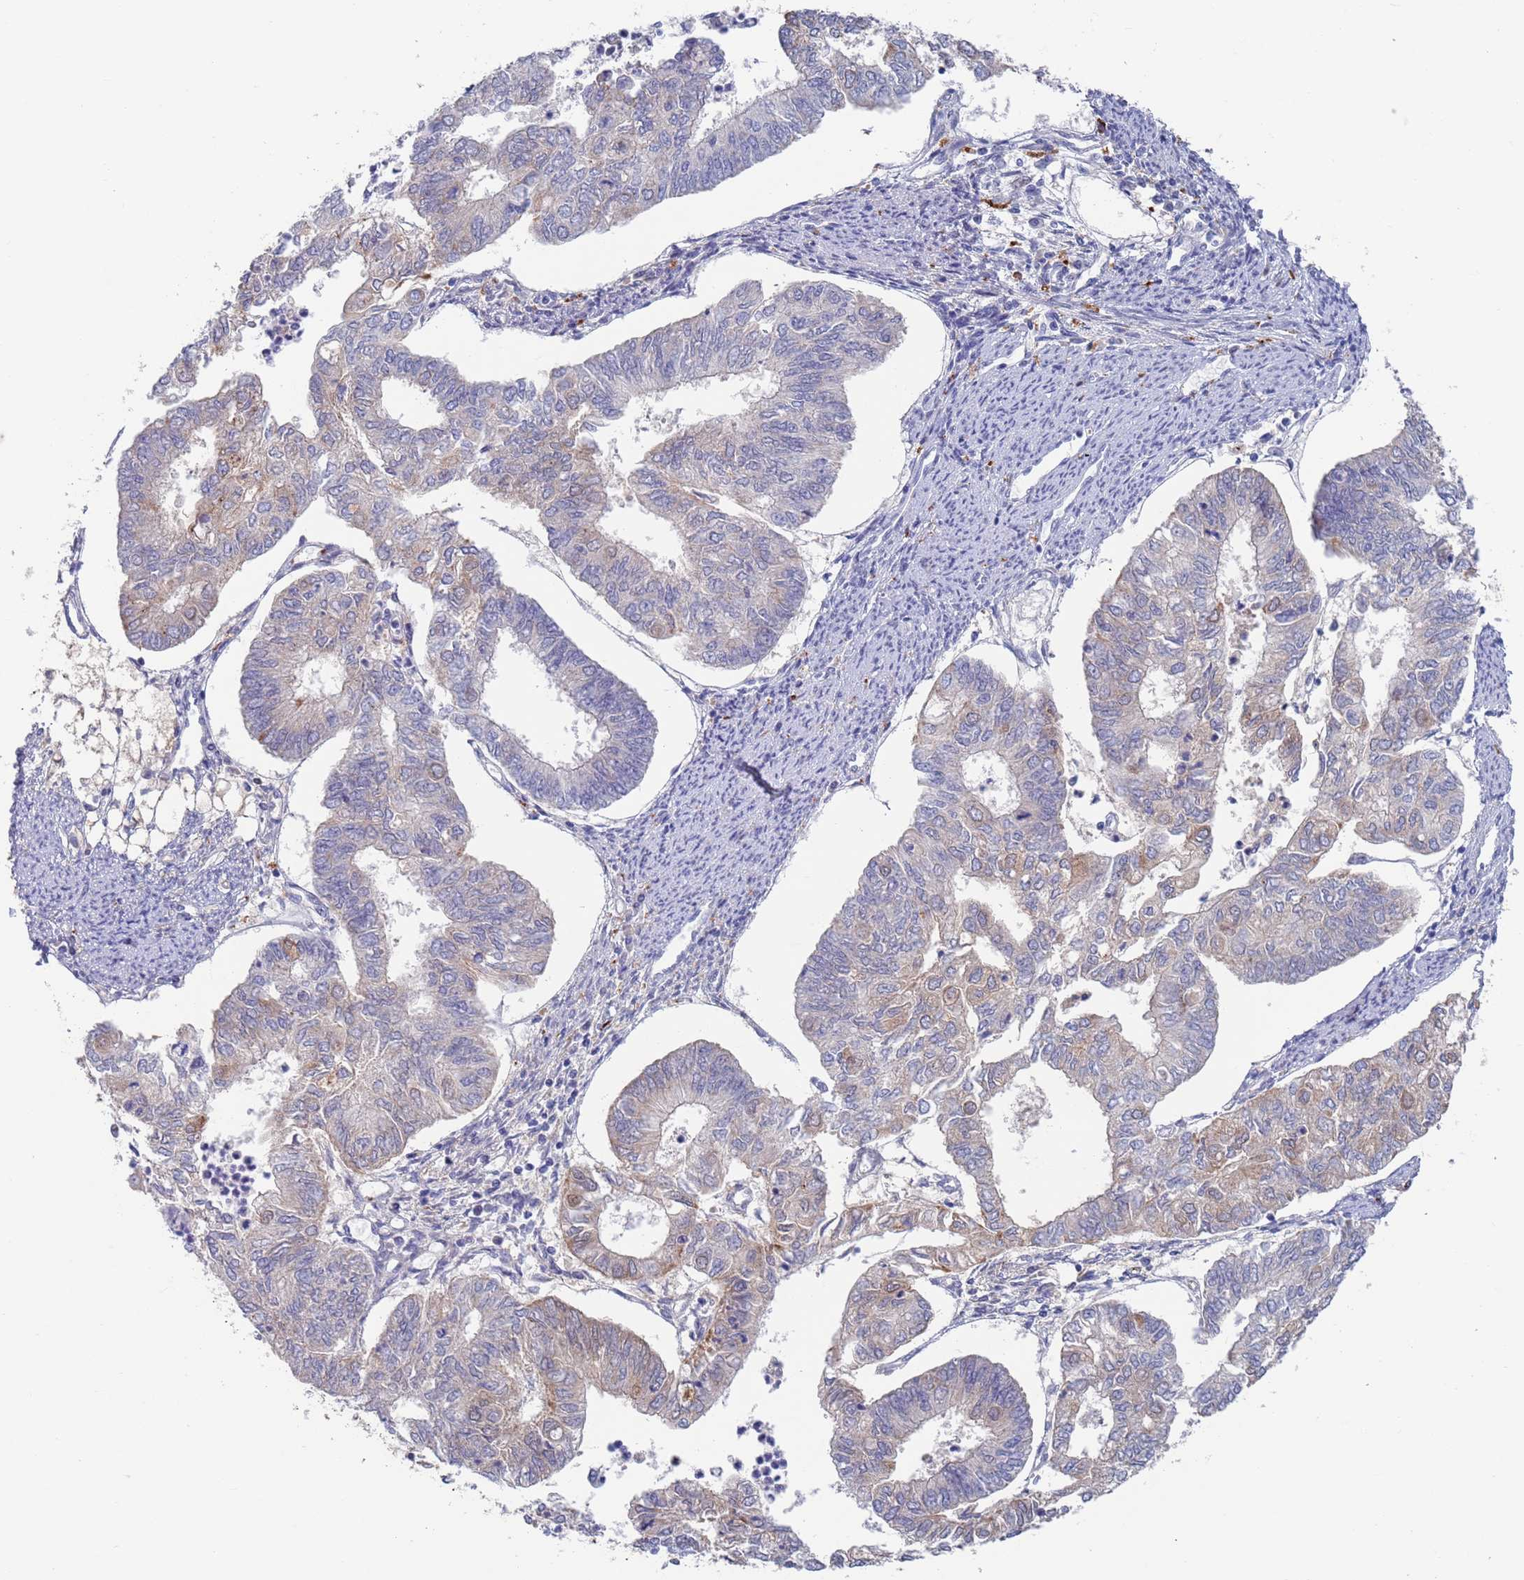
{"staining": {"intensity": "weak", "quantity": "<25%", "location": "cytoplasmic/membranous"}, "tissue": "endometrial cancer", "cell_type": "Tumor cells", "image_type": "cancer", "snomed": [{"axis": "morphology", "description": "Adenocarcinoma, NOS"}, {"axis": "topography", "description": "Endometrium"}], "caption": "An immunohistochemistry (IHC) image of endometrial cancer (adenocarcinoma) is shown. There is no staining in tumor cells of endometrial cancer (adenocarcinoma). (DAB immunohistochemistry (IHC) visualized using brightfield microscopy, high magnification).", "gene": "FUCA1", "patient": {"sex": "female", "age": 68}}